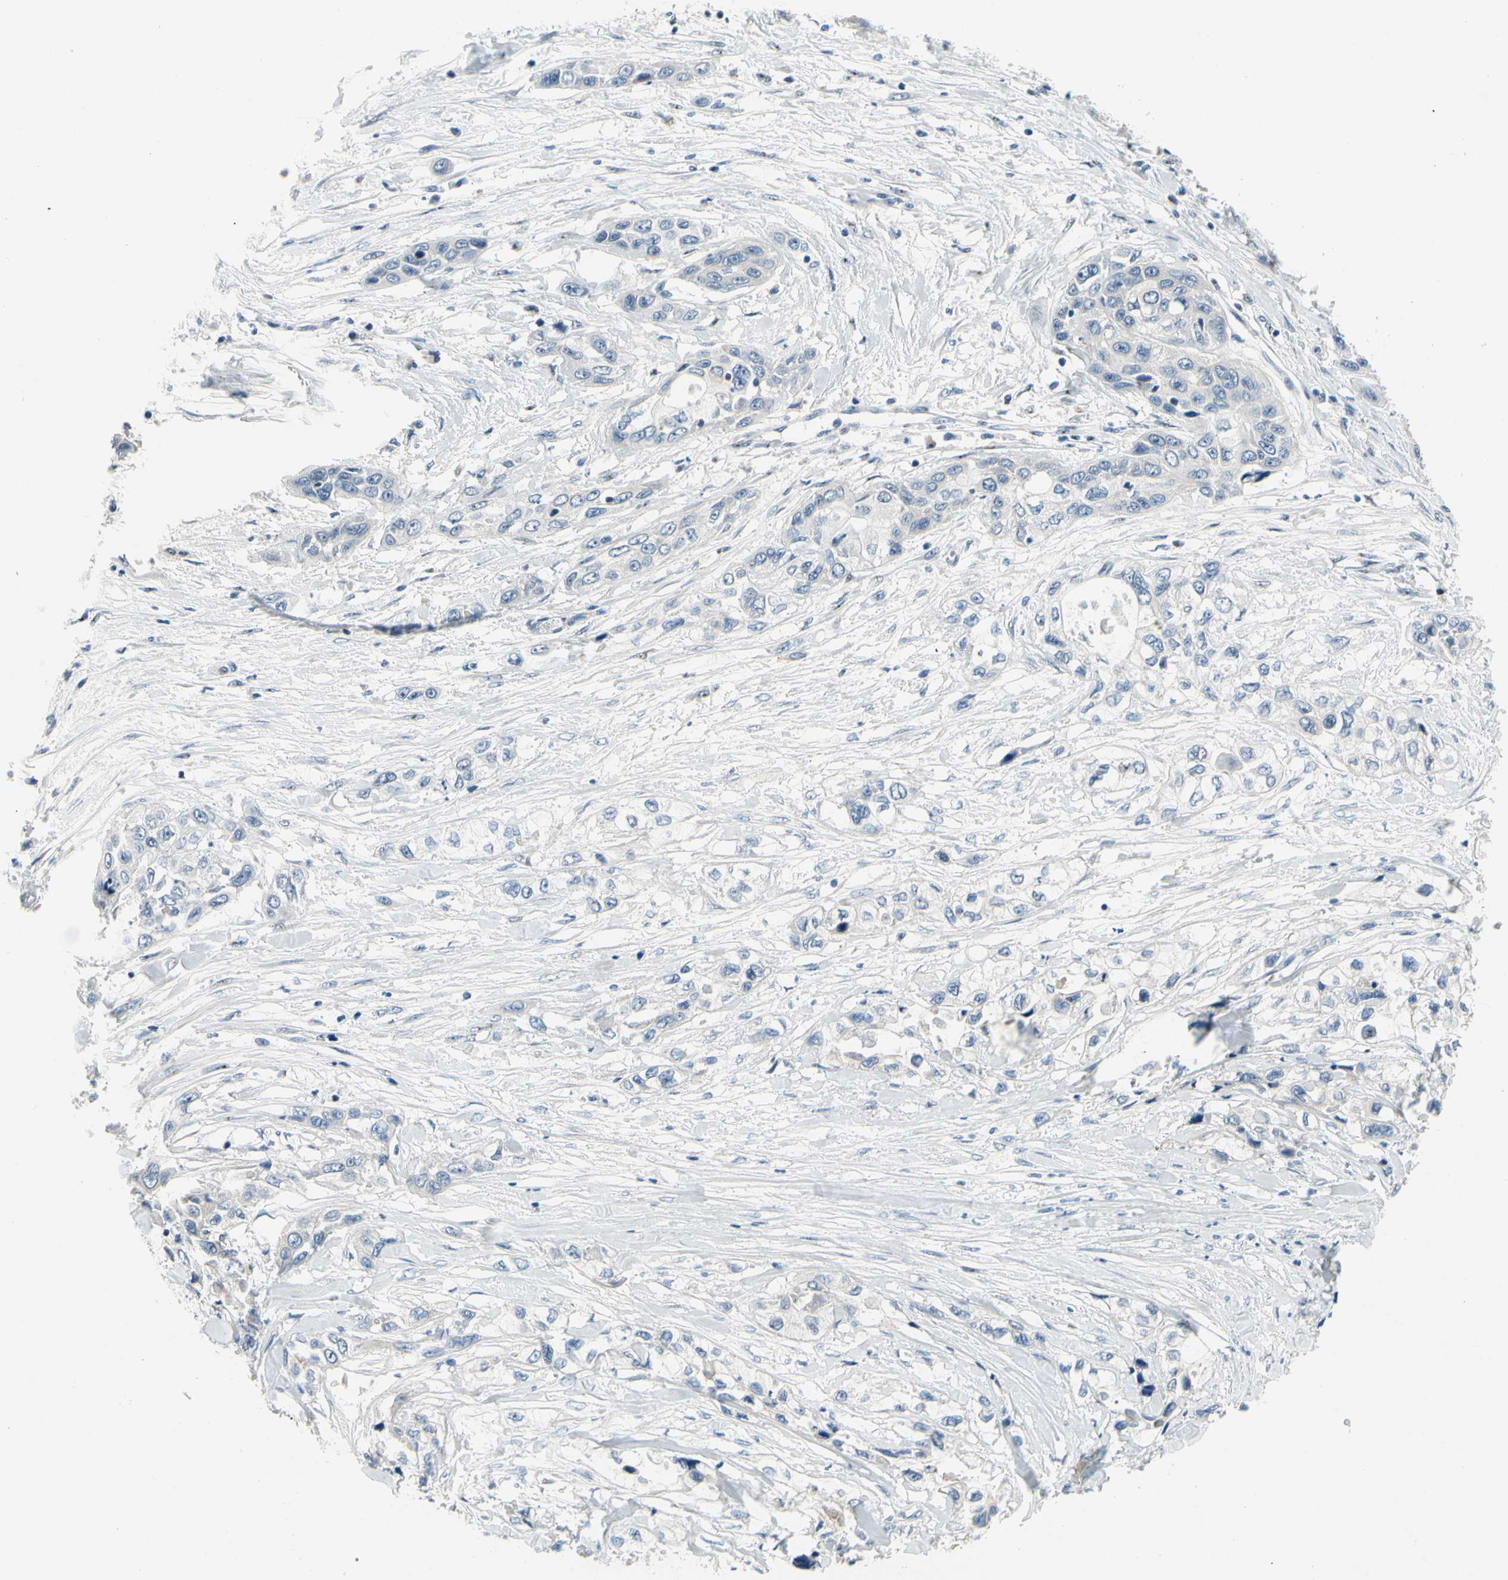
{"staining": {"intensity": "negative", "quantity": "none", "location": "none"}, "tissue": "pancreatic cancer", "cell_type": "Tumor cells", "image_type": "cancer", "snomed": [{"axis": "morphology", "description": "Adenocarcinoma, NOS"}, {"axis": "topography", "description": "Pancreas"}], "caption": "Immunohistochemistry of human pancreatic cancer (adenocarcinoma) exhibits no staining in tumor cells.", "gene": "NFASC", "patient": {"sex": "female", "age": 70}}